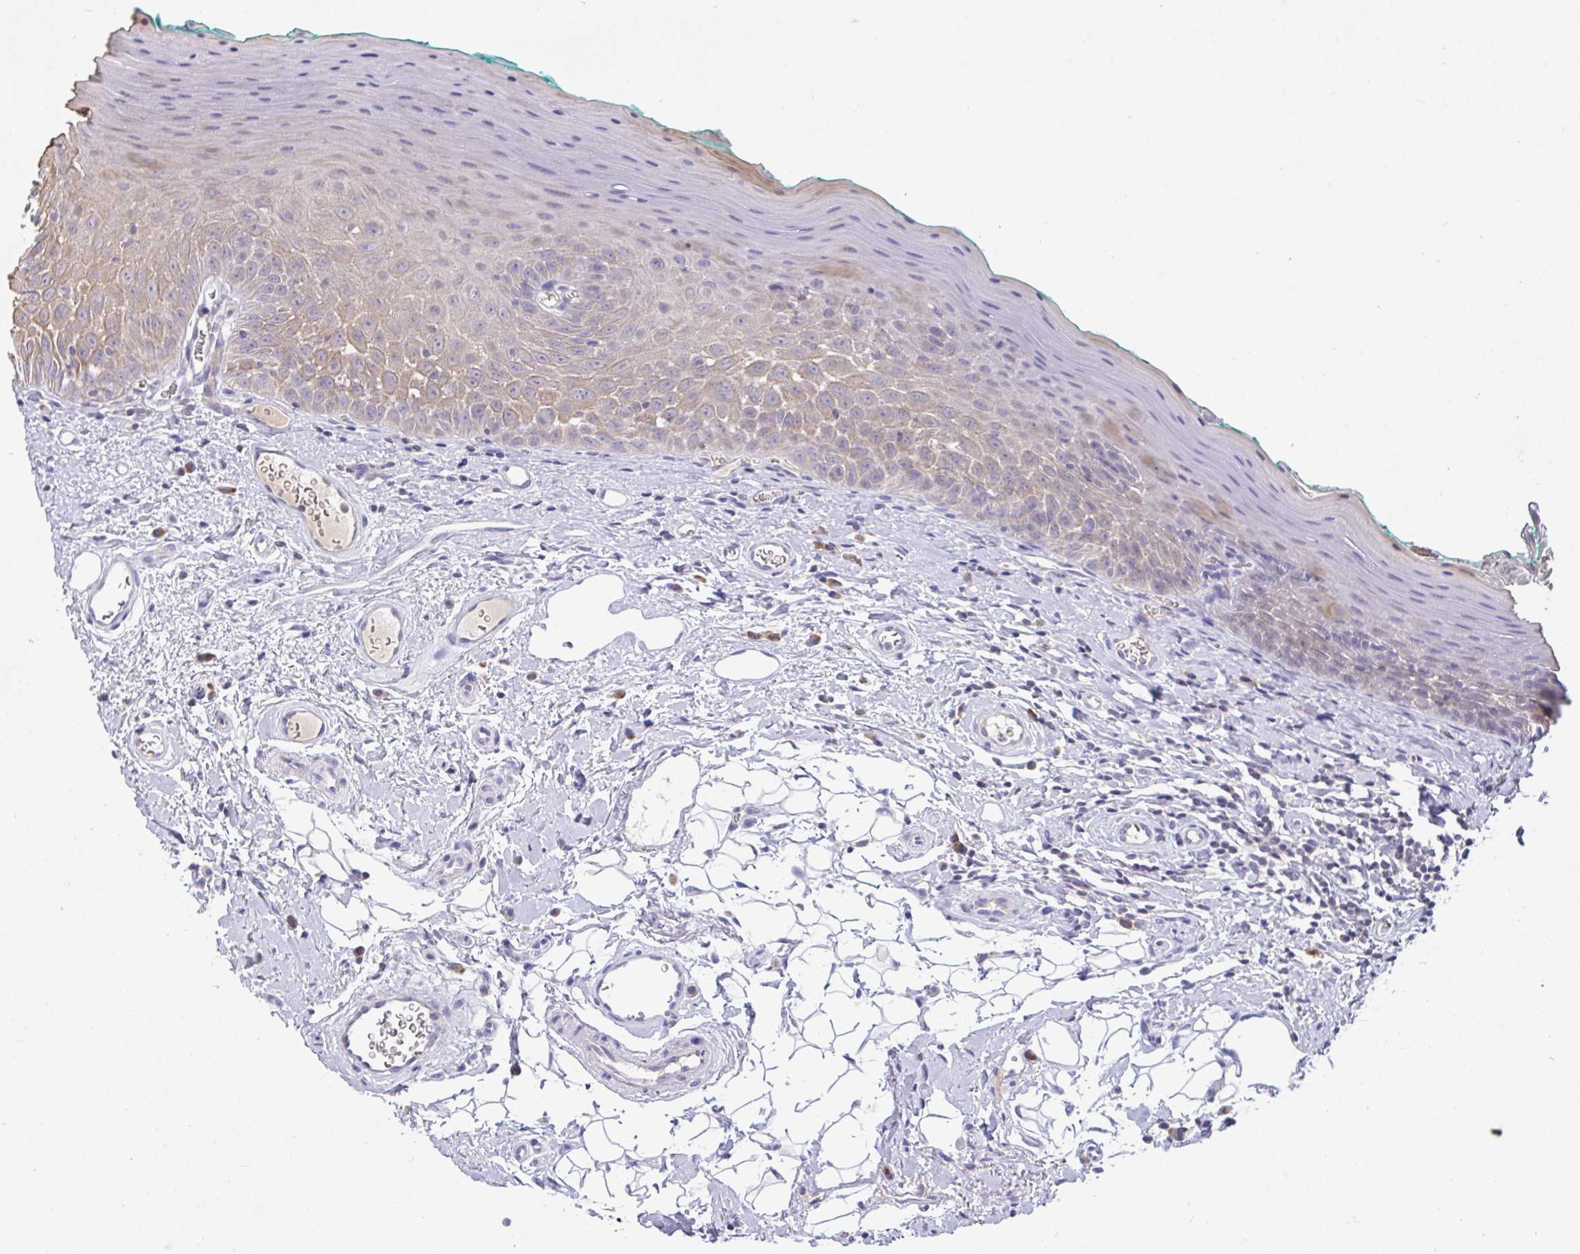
{"staining": {"intensity": "weak", "quantity": ">75%", "location": "cytoplasmic/membranous"}, "tissue": "oral mucosa", "cell_type": "Squamous epithelial cells", "image_type": "normal", "snomed": [{"axis": "morphology", "description": "Normal tissue, NOS"}, {"axis": "topography", "description": "Oral tissue"}, {"axis": "topography", "description": "Tounge, NOS"}], "caption": "Protein staining reveals weak cytoplasmic/membranous expression in about >75% of squamous epithelial cells in benign oral mucosa. Nuclei are stained in blue.", "gene": "TMEM41A", "patient": {"sex": "male", "age": 83}}